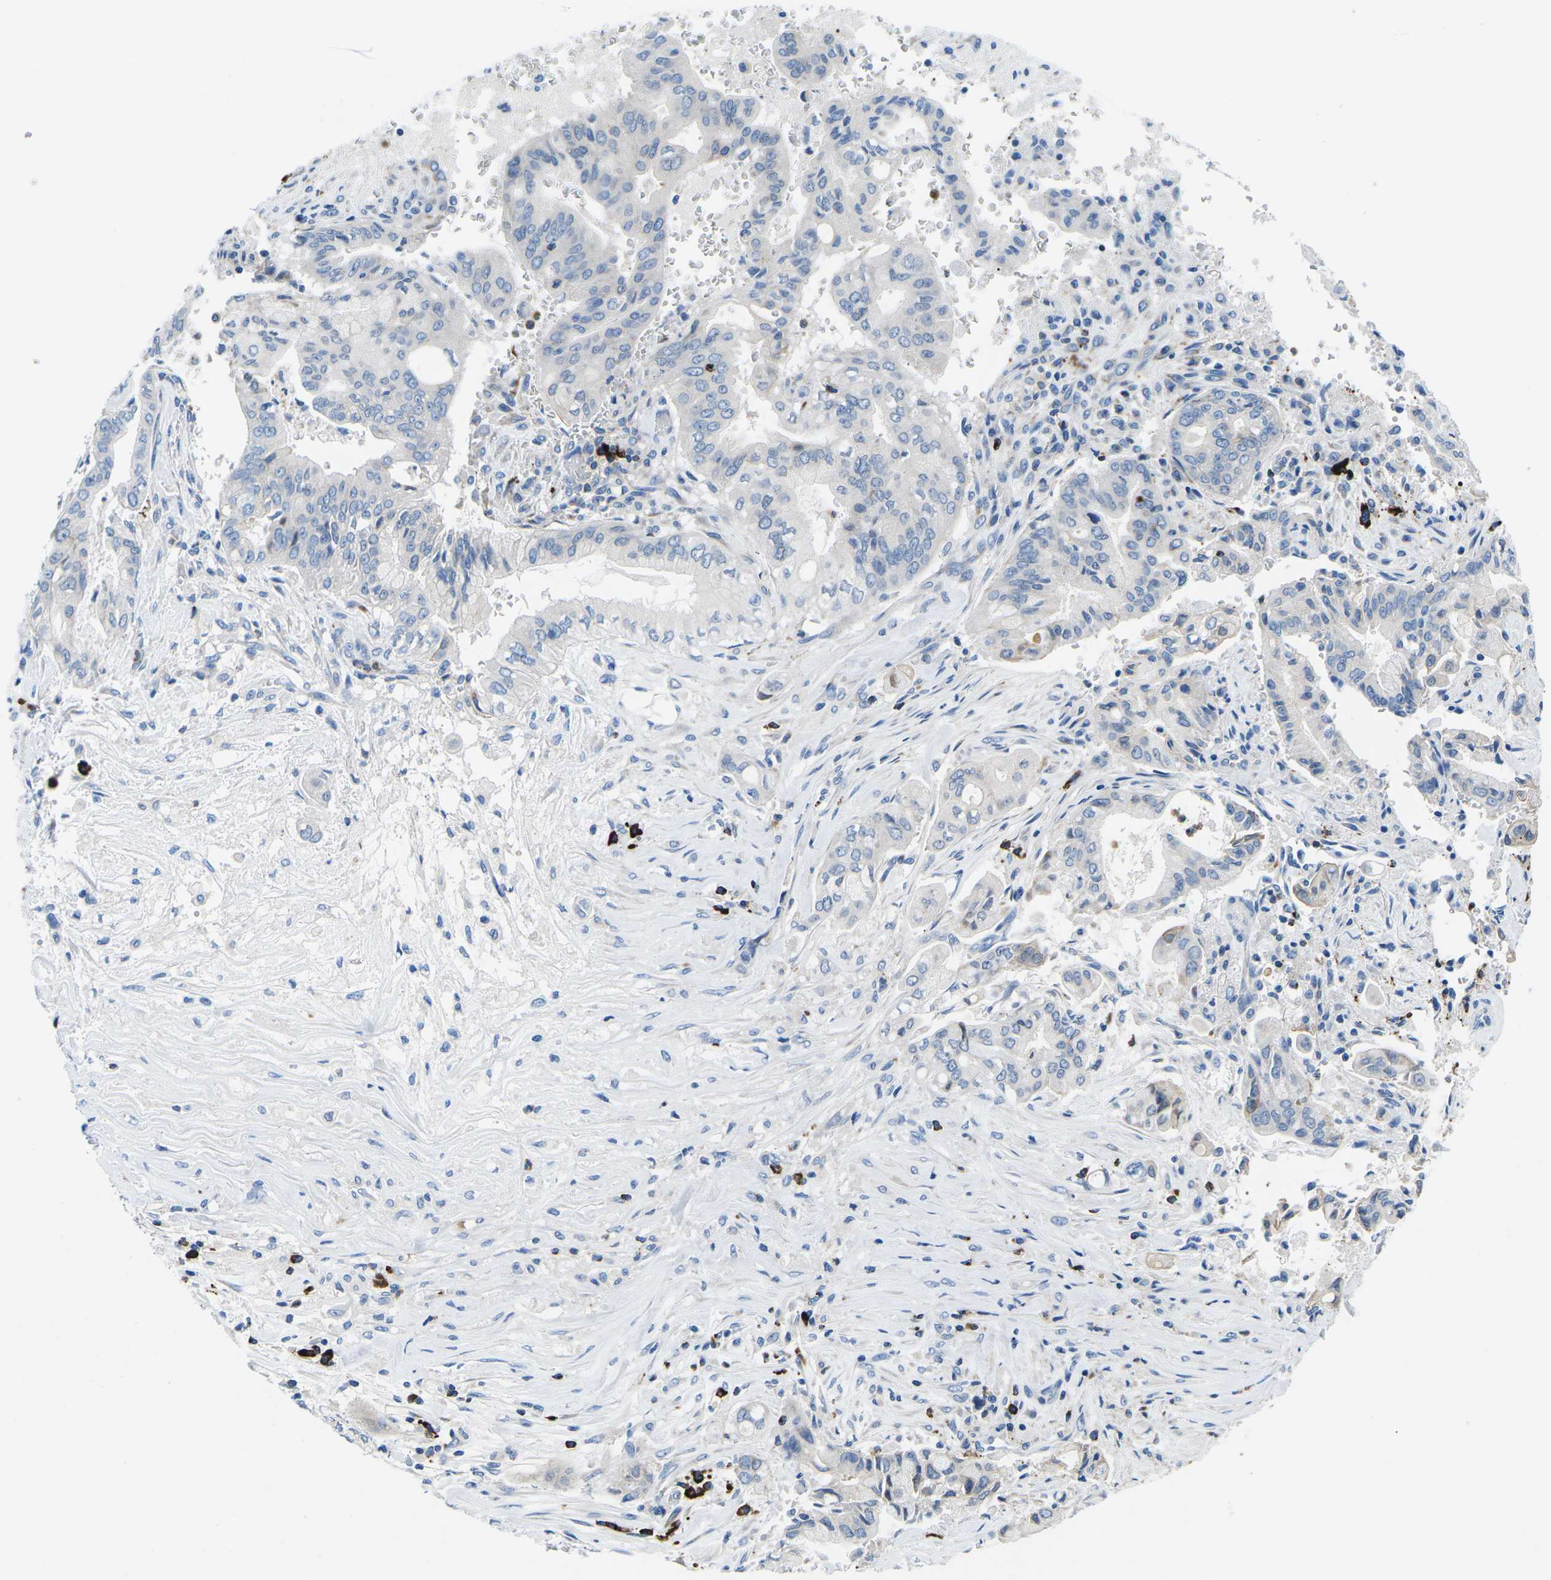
{"staining": {"intensity": "negative", "quantity": "none", "location": "none"}, "tissue": "pancreatic cancer", "cell_type": "Tumor cells", "image_type": "cancer", "snomed": [{"axis": "morphology", "description": "Adenocarcinoma, NOS"}, {"axis": "topography", "description": "Pancreas"}], "caption": "Immunohistochemistry (IHC) image of neoplastic tissue: human pancreatic cancer stained with DAB (3,3'-diaminobenzidine) reveals no significant protein staining in tumor cells.", "gene": "MC4R", "patient": {"sex": "female", "age": 73}}